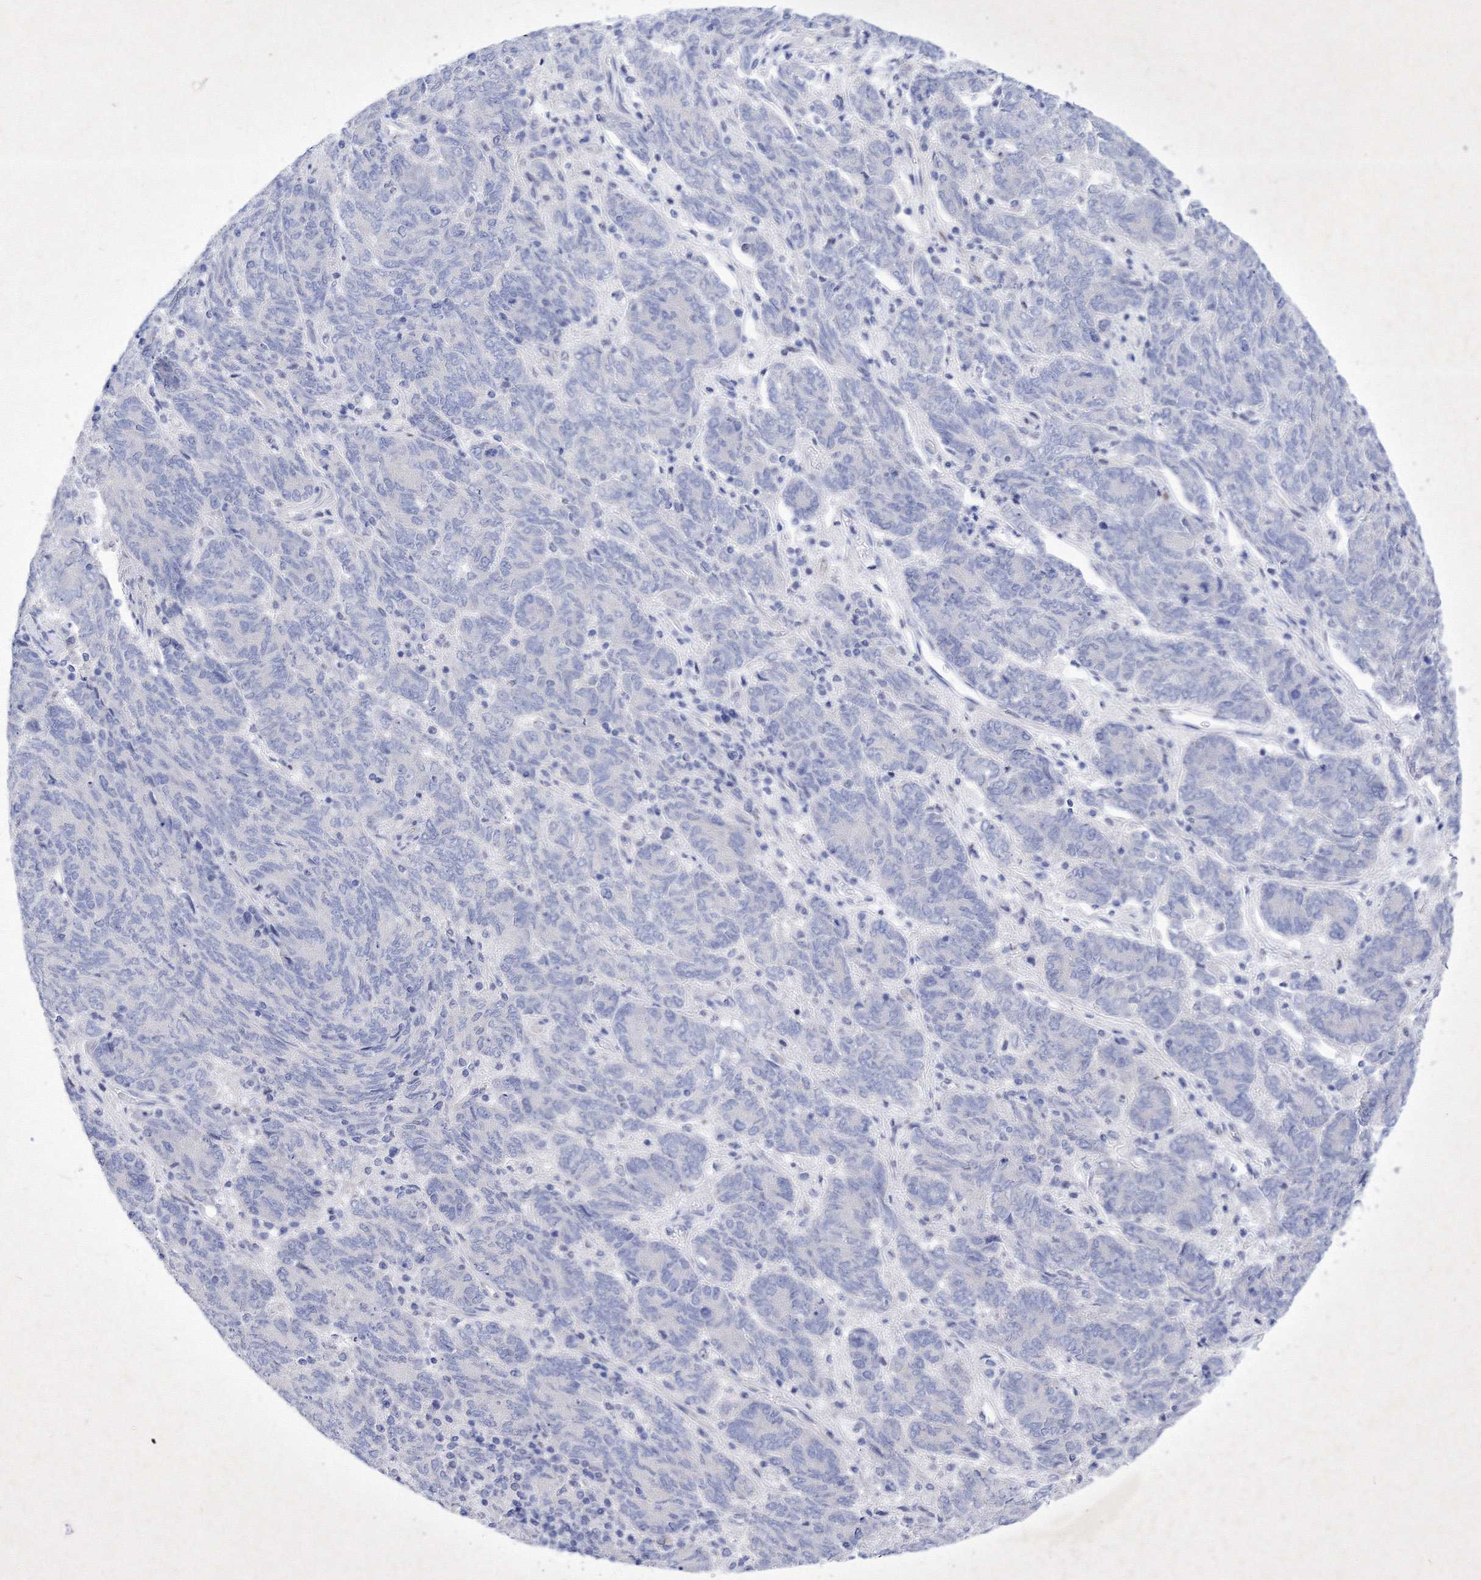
{"staining": {"intensity": "negative", "quantity": "none", "location": "none"}, "tissue": "endometrial cancer", "cell_type": "Tumor cells", "image_type": "cancer", "snomed": [{"axis": "morphology", "description": "Adenocarcinoma, NOS"}, {"axis": "topography", "description": "Endometrium"}], "caption": "This is an immunohistochemistry photomicrograph of adenocarcinoma (endometrial). There is no expression in tumor cells.", "gene": "GPN1", "patient": {"sex": "female", "age": 80}}